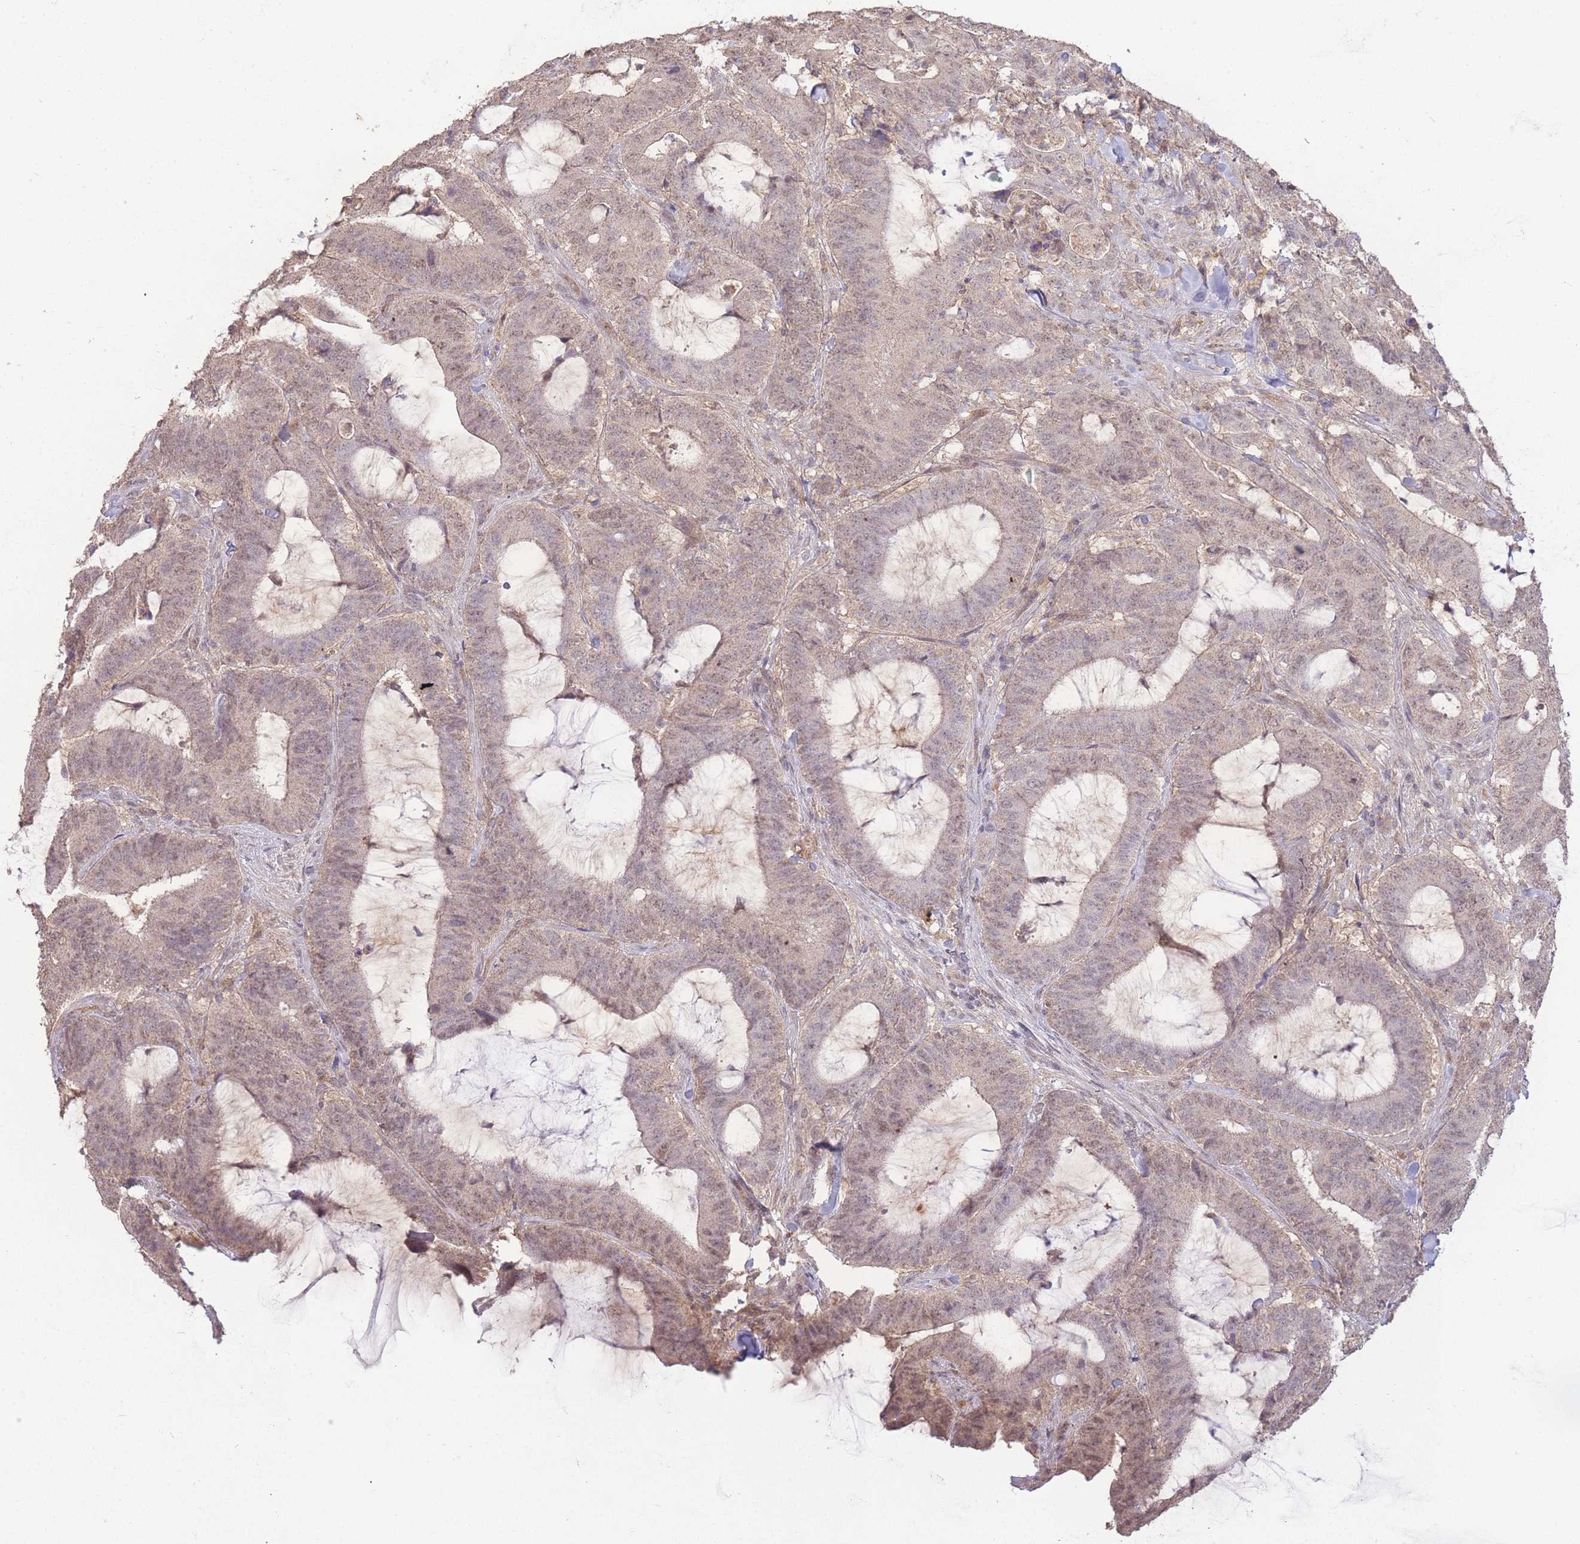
{"staining": {"intensity": "weak", "quantity": "<25%", "location": "nuclear"}, "tissue": "colorectal cancer", "cell_type": "Tumor cells", "image_type": "cancer", "snomed": [{"axis": "morphology", "description": "Adenocarcinoma, NOS"}, {"axis": "topography", "description": "Colon"}], "caption": "Histopathology image shows no significant protein expression in tumor cells of colorectal cancer (adenocarcinoma).", "gene": "RNF144B", "patient": {"sex": "female", "age": 43}}